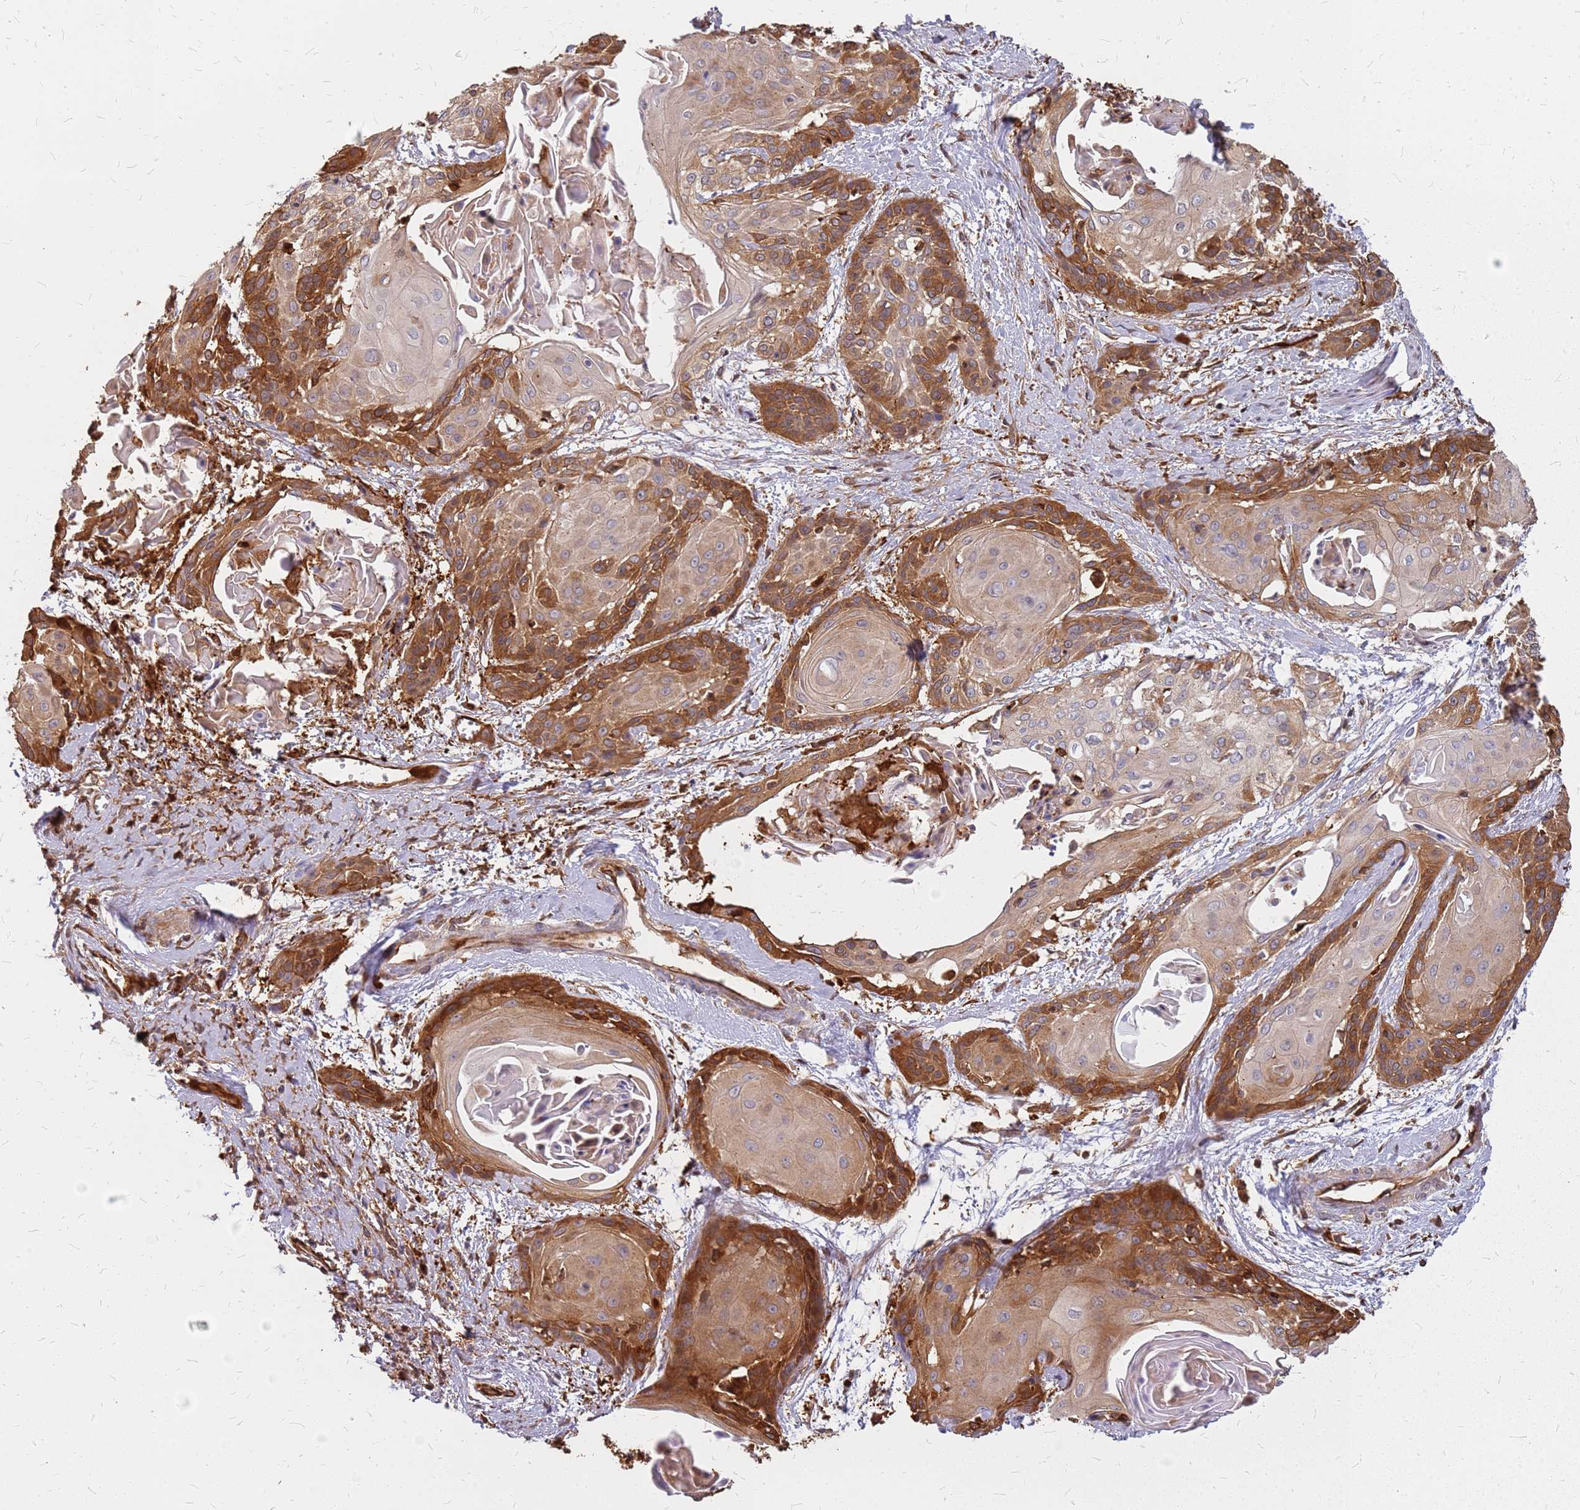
{"staining": {"intensity": "strong", "quantity": "25%-75%", "location": "cytoplasmic/membranous"}, "tissue": "cervical cancer", "cell_type": "Tumor cells", "image_type": "cancer", "snomed": [{"axis": "morphology", "description": "Squamous cell carcinoma, NOS"}, {"axis": "topography", "description": "Cervix"}], "caption": "A micrograph of squamous cell carcinoma (cervical) stained for a protein displays strong cytoplasmic/membranous brown staining in tumor cells.", "gene": "HDX", "patient": {"sex": "female", "age": 57}}